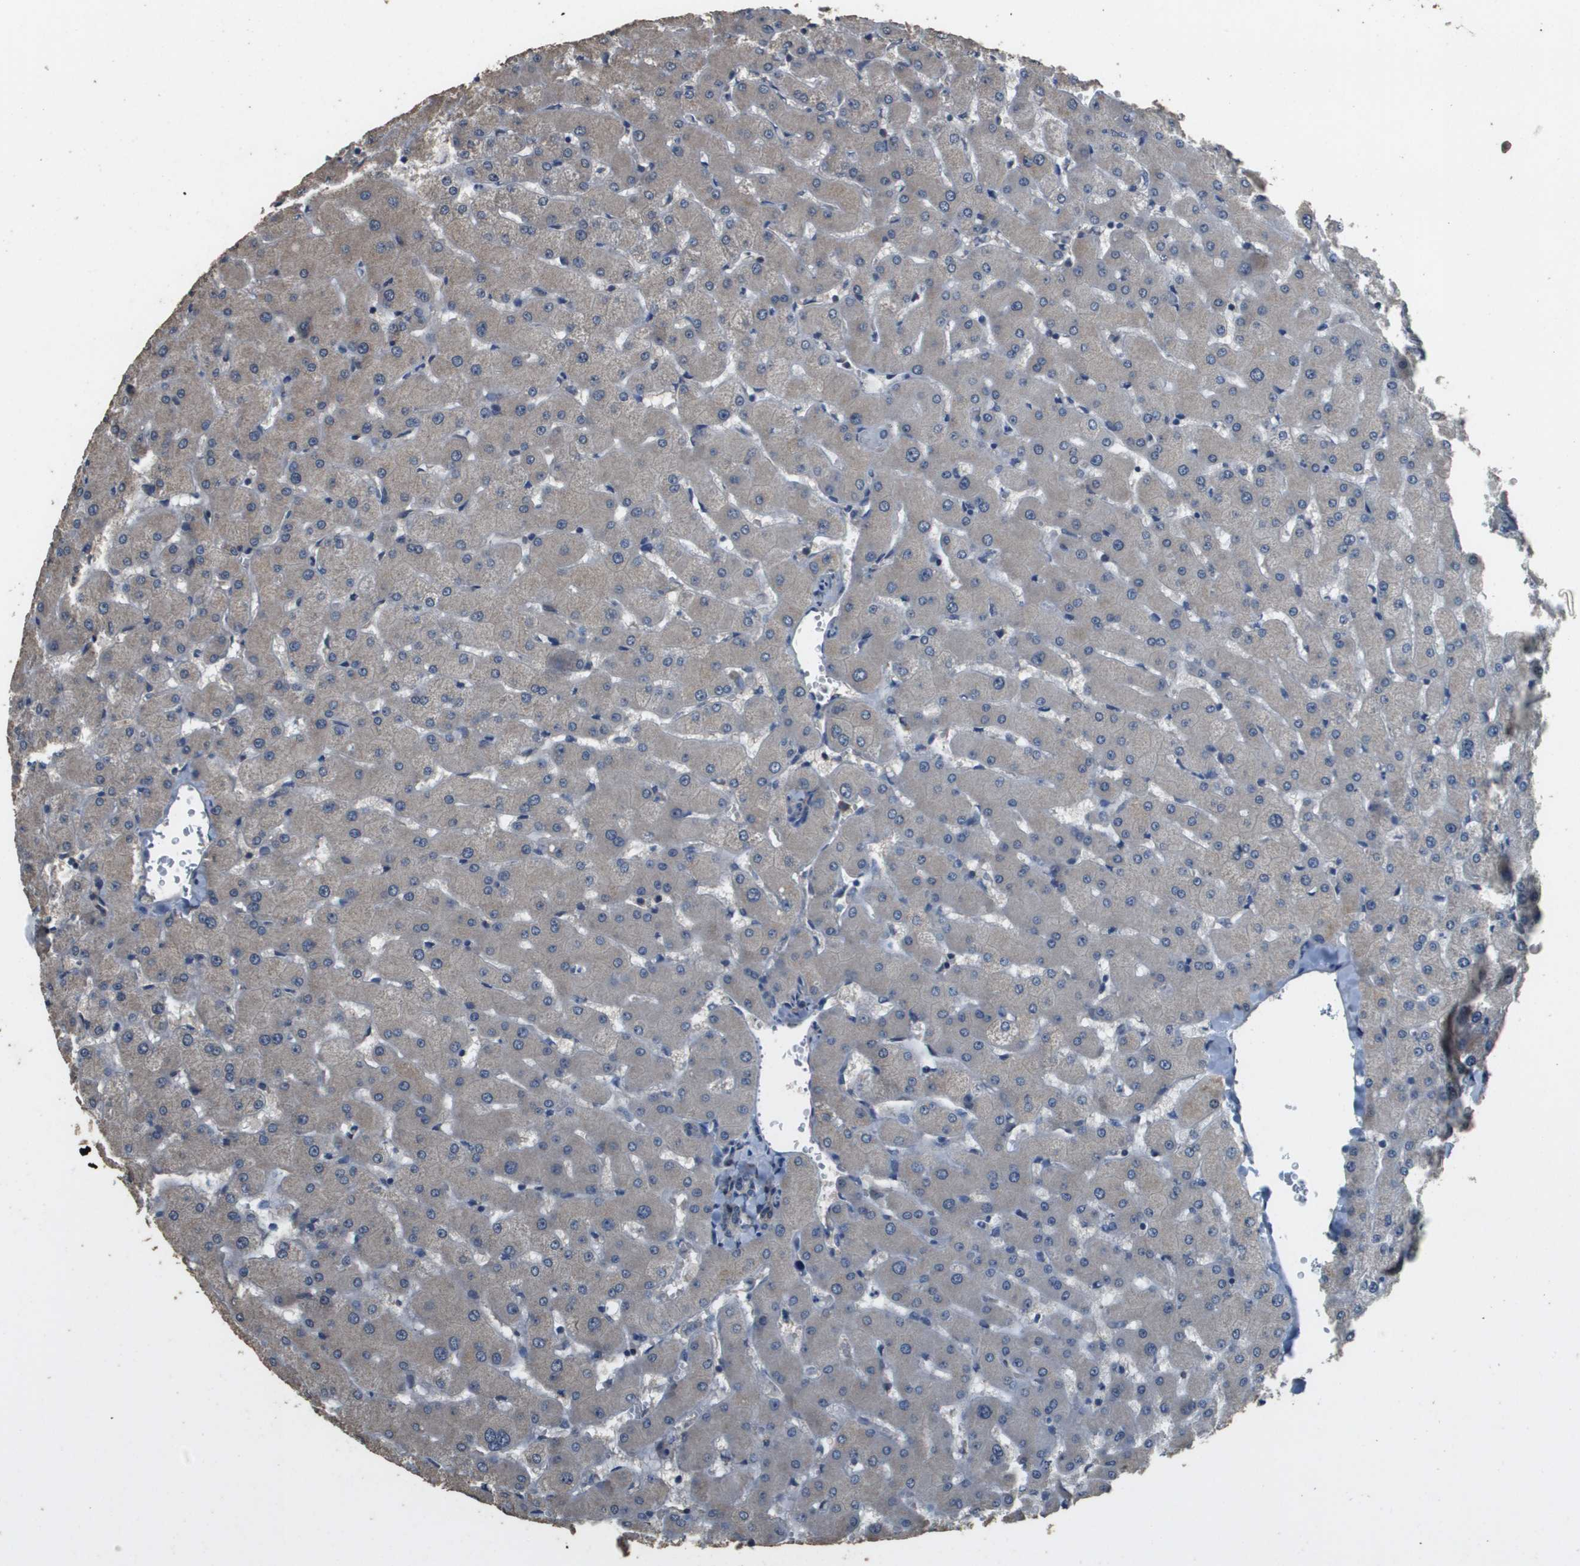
{"staining": {"intensity": "negative", "quantity": "none", "location": "none"}, "tissue": "liver", "cell_type": "Cholangiocytes", "image_type": "normal", "snomed": [{"axis": "morphology", "description": "Normal tissue, NOS"}, {"axis": "topography", "description": "Liver"}], "caption": "Immunohistochemical staining of benign liver exhibits no significant positivity in cholangiocytes.", "gene": "RAB6B", "patient": {"sex": "female", "age": 63}}